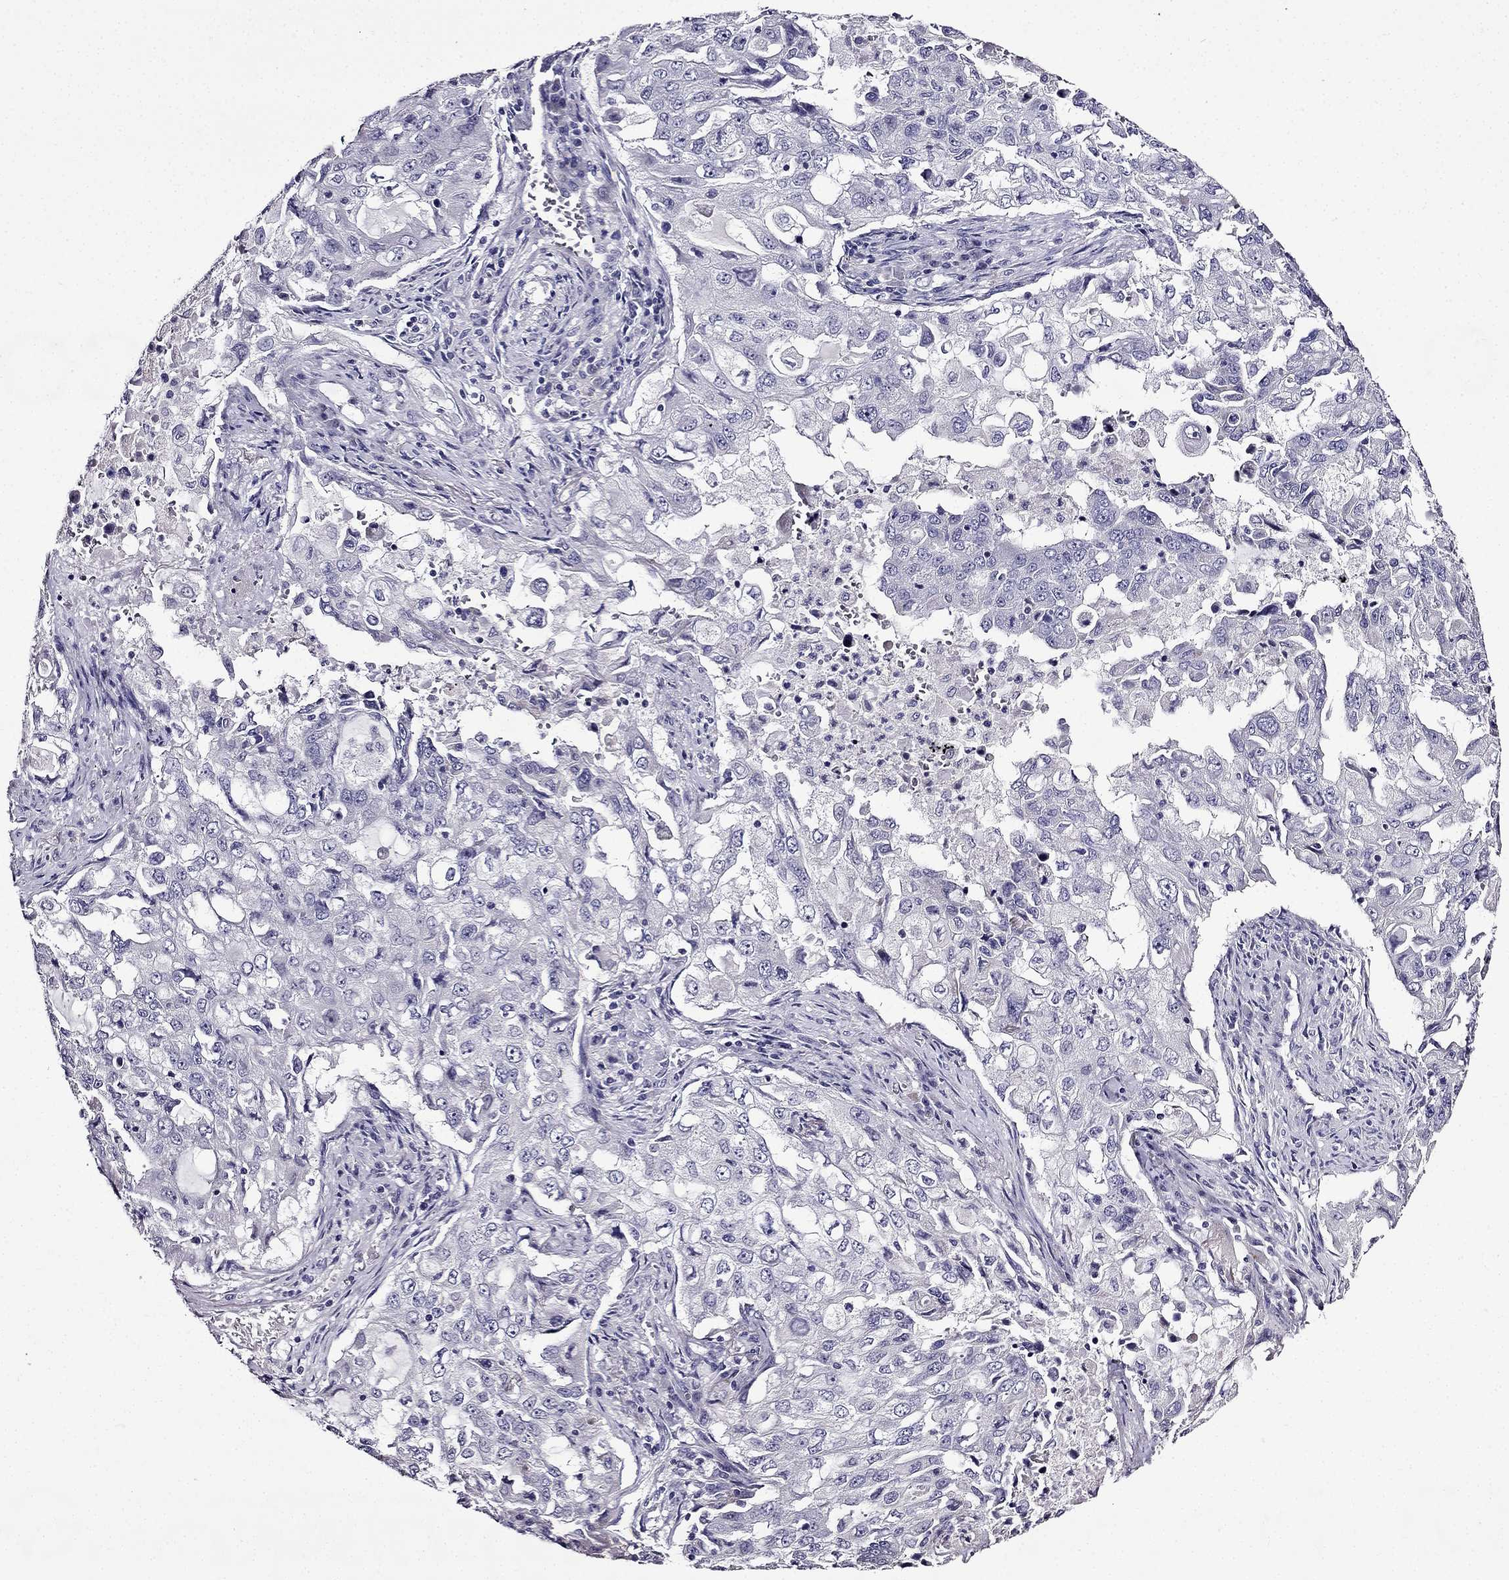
{"staining": {"intensity": "negative", "quantity": "none", "location": "none"}, "tissue": "lung cancer", "cell_type": "Tumor cells", "image_type": "cancer", "snomed": [{"axis": "morphology", "description": "Adenocarcinoma, NOS"}, {"axis": "topography", "description": "Lung"}], "caption": "Immunohistochemistry histopathology image of neoplastic tissue: lung adenocarcinoma stained with DAB (3,3'-diaminobenzidine) reveals no significant protein expression in tumor cells. (Stains: DAB IHC with hematoxylin counter stain, Microscopy: brightfield microscopy at high magnification).", "gene": "TMEM266", "patient": {"sex": "female", "age": 61}}